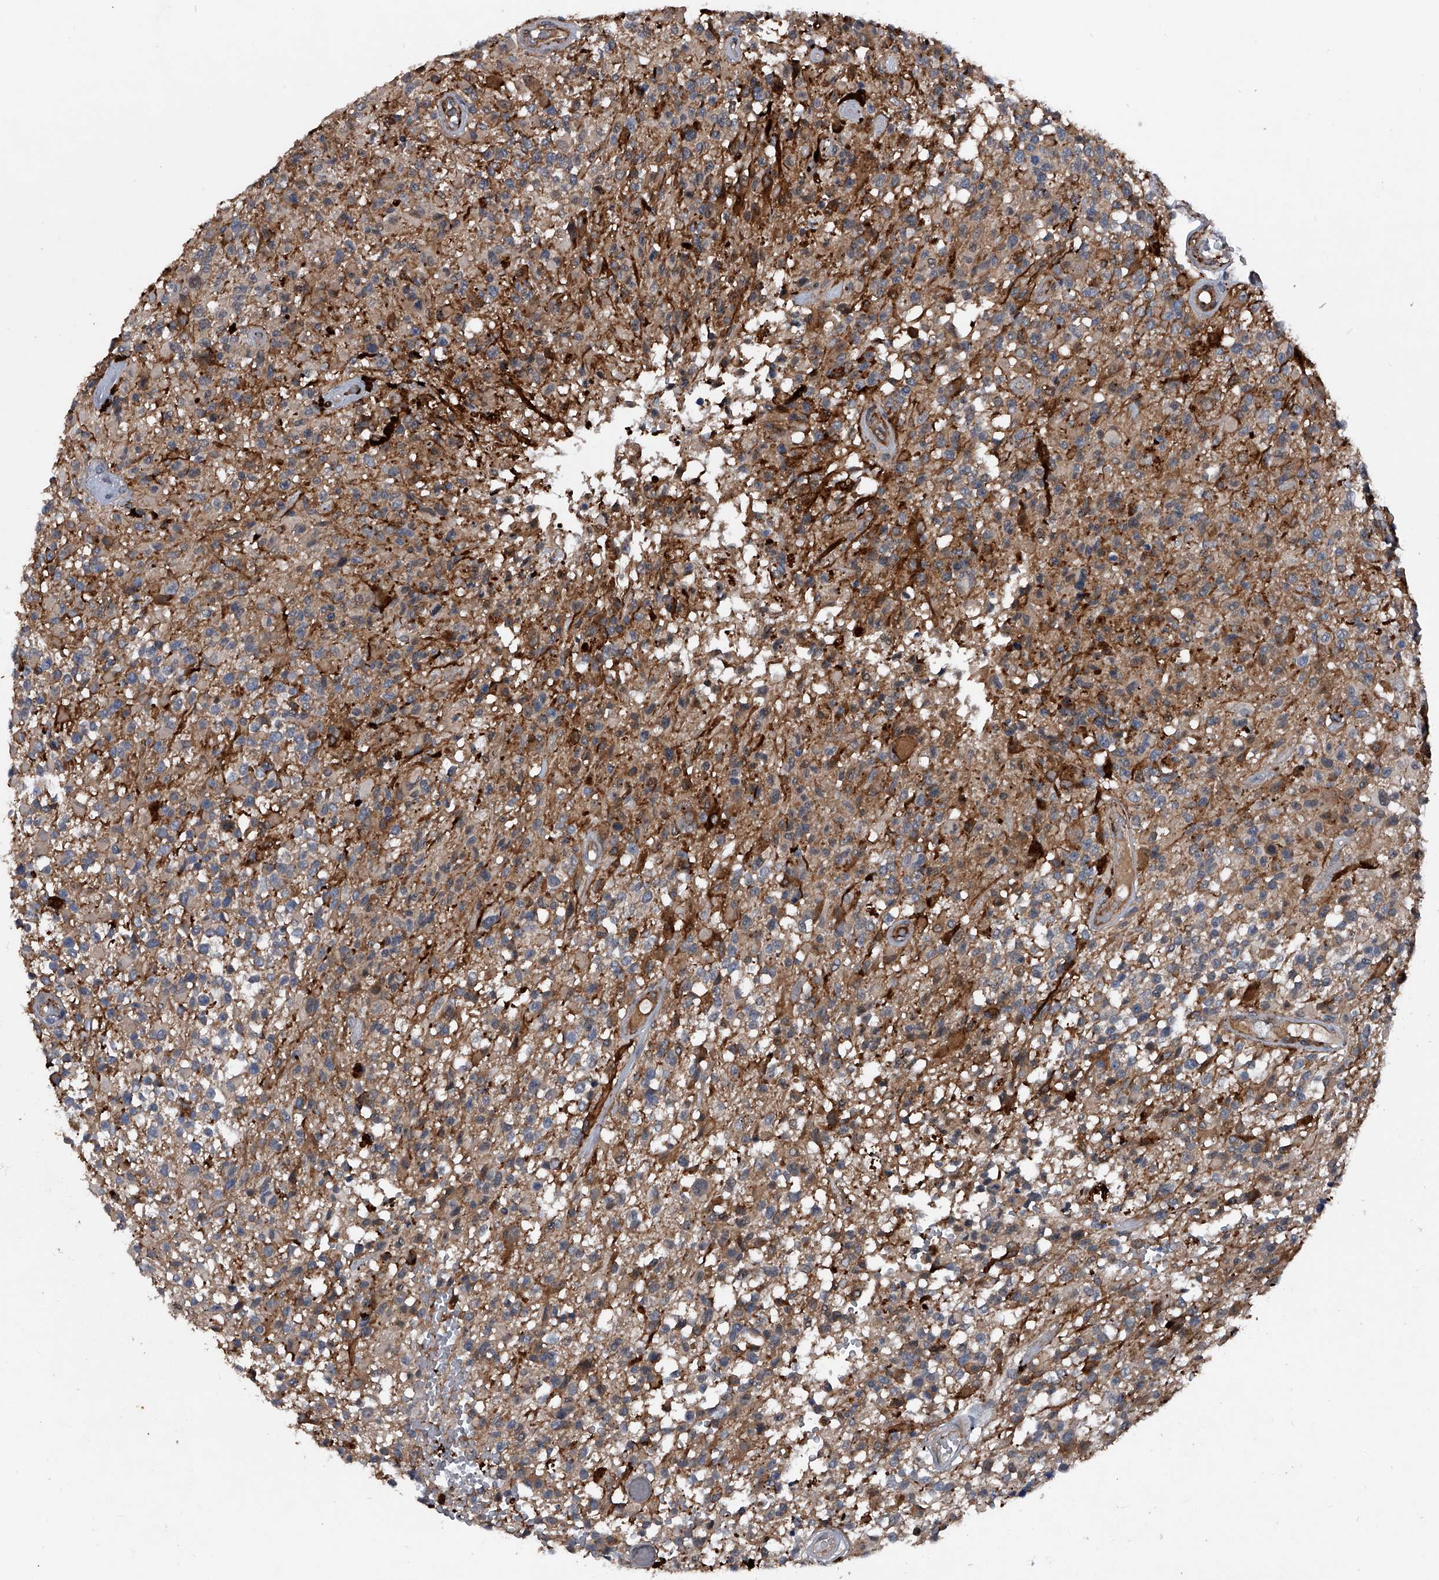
{"staining": {"intensity": "weak", "quantity": "25%-75%", "location": "cytoplasmic/membranous"}, "tissue": "glioma", "cell_type": "Tumor cells", "image_type": "cancer", "snomed": [{"axis": "morphology", "description": "Glioma, malignant, High grade"}, {"axis": "morphology", "description": "Glioblastoma, NOS"}, {"axis": "topography", "description": "Brain"}], "caption": "Immunohistochemical staining of human glioma demonstrates low levels of weak cytoplasmic/membranous expression in about 25%-75% of tumor cells.", "gene": "MAPKAP1", "patient": {"sex": "male", "age": 60}}